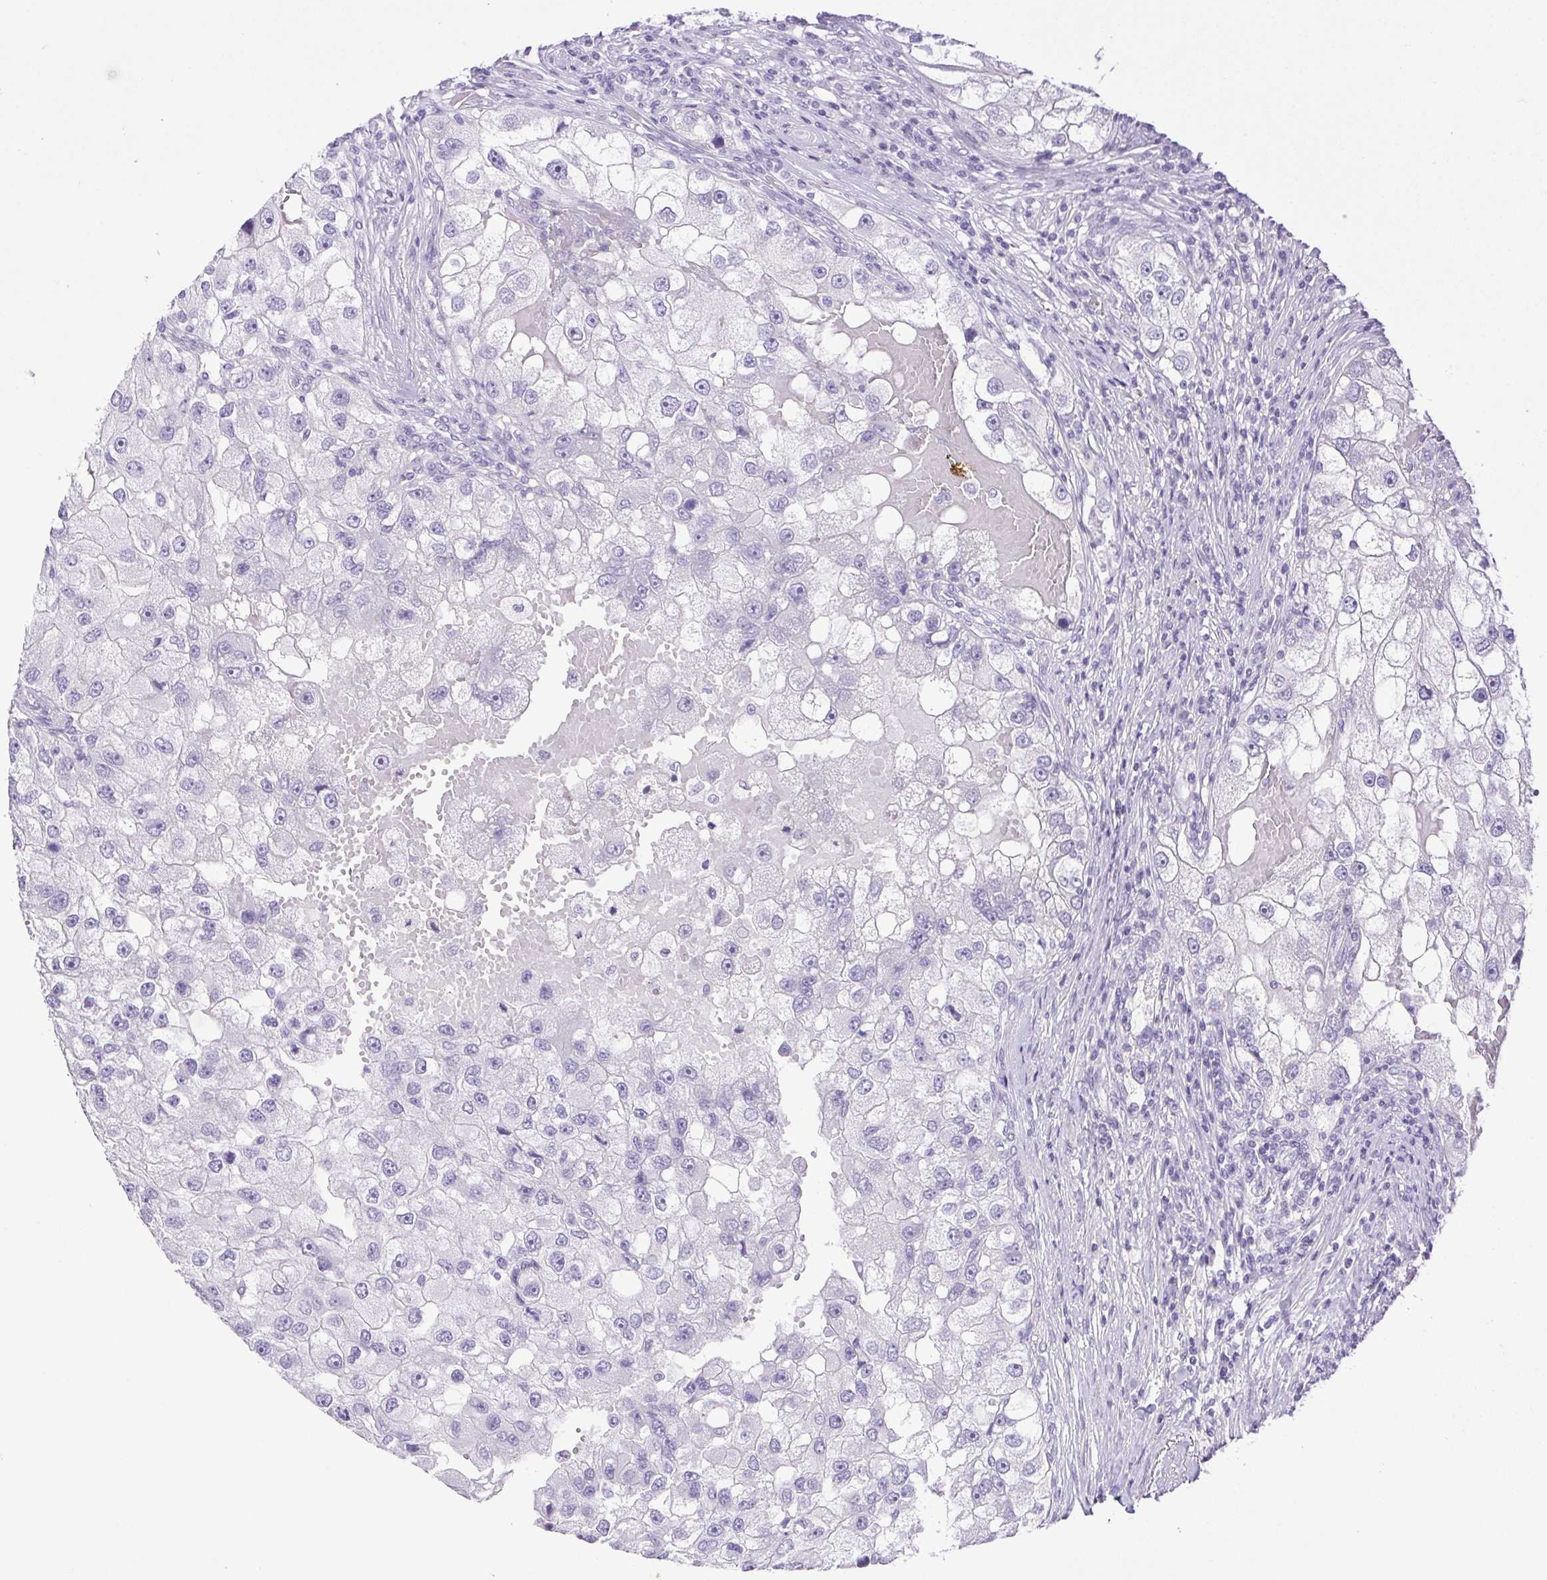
{"staining": {"intensity": "negative", "quantity": "none", "location": "none"}, "tissue": "renal cancer", "cell_type": "Tumor cells", "image_type": "cancer", "snomed": [{"axis": "morphology", "description": "Adenocarcinoma, NOS"}, {"axis": "topography", "description": "Kidney"}], "caption": "Immunohistochemical staining of adenocarcinoma (renal) exhibits no significant expression in tumor cells. (DAB IHC with hematoxylin counter stain).", "gene": "CDSN", "patient": {"sex": "male", "age": 63}}